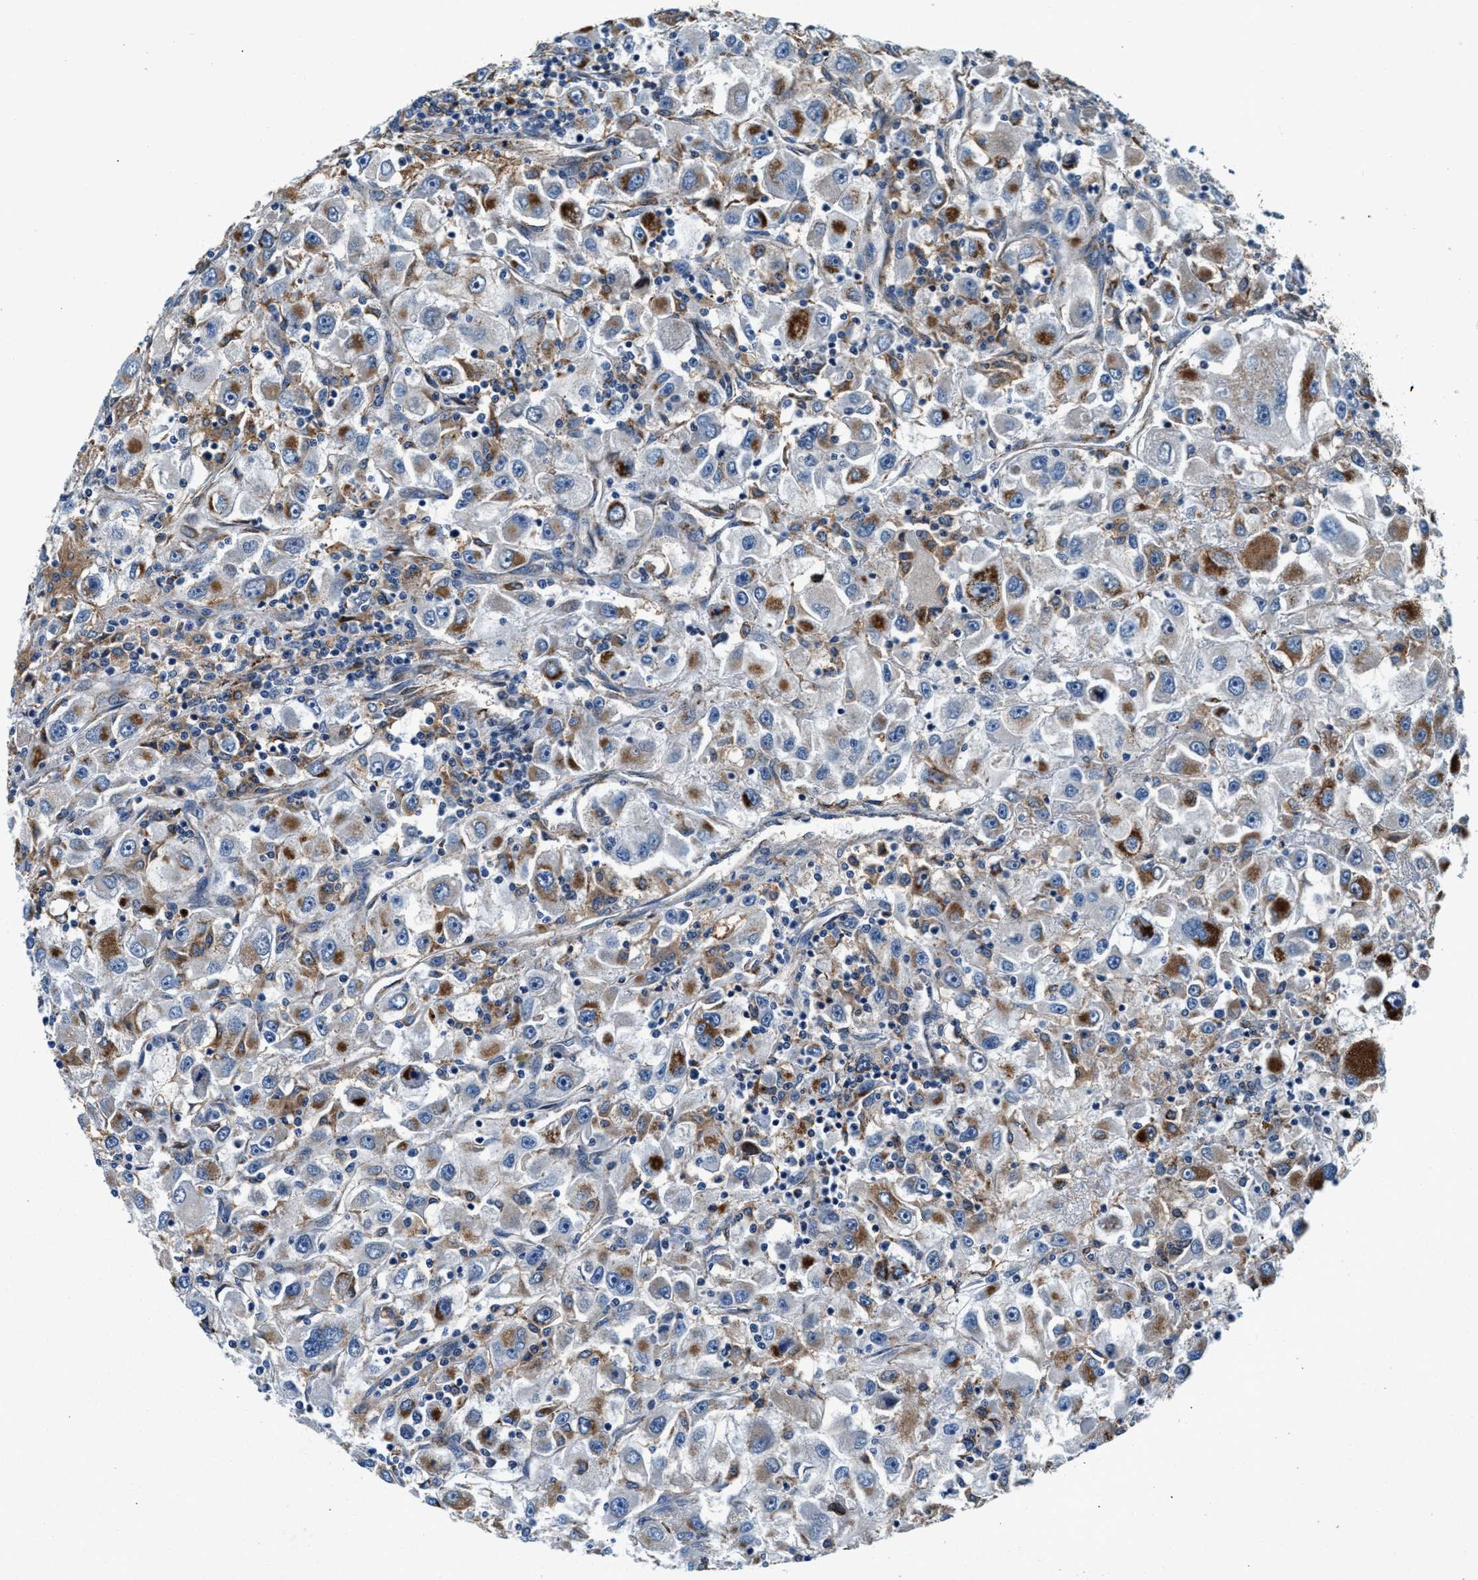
{"staining": {"intensity": "moderate", "quantity": ">75%", "location": "cytoplasmic/membranous"}, "tissue": "renal cancer", "cell_type": "Tumor cells", "image_type": "cancer", "snomed": [{"axis": "morphology", "description": "Adenocarcinoma, NOS"}, {"axis": "topography", "description": "Kidney"}], "caption": "Immunohistochemical staining of human renal cancer exhibits medium levels of moderate cytoplasmic/membranous expression in about >75% of tumor cells.", "gene": "SLFN11", "patient": {"sex": "female", "age": 52}}